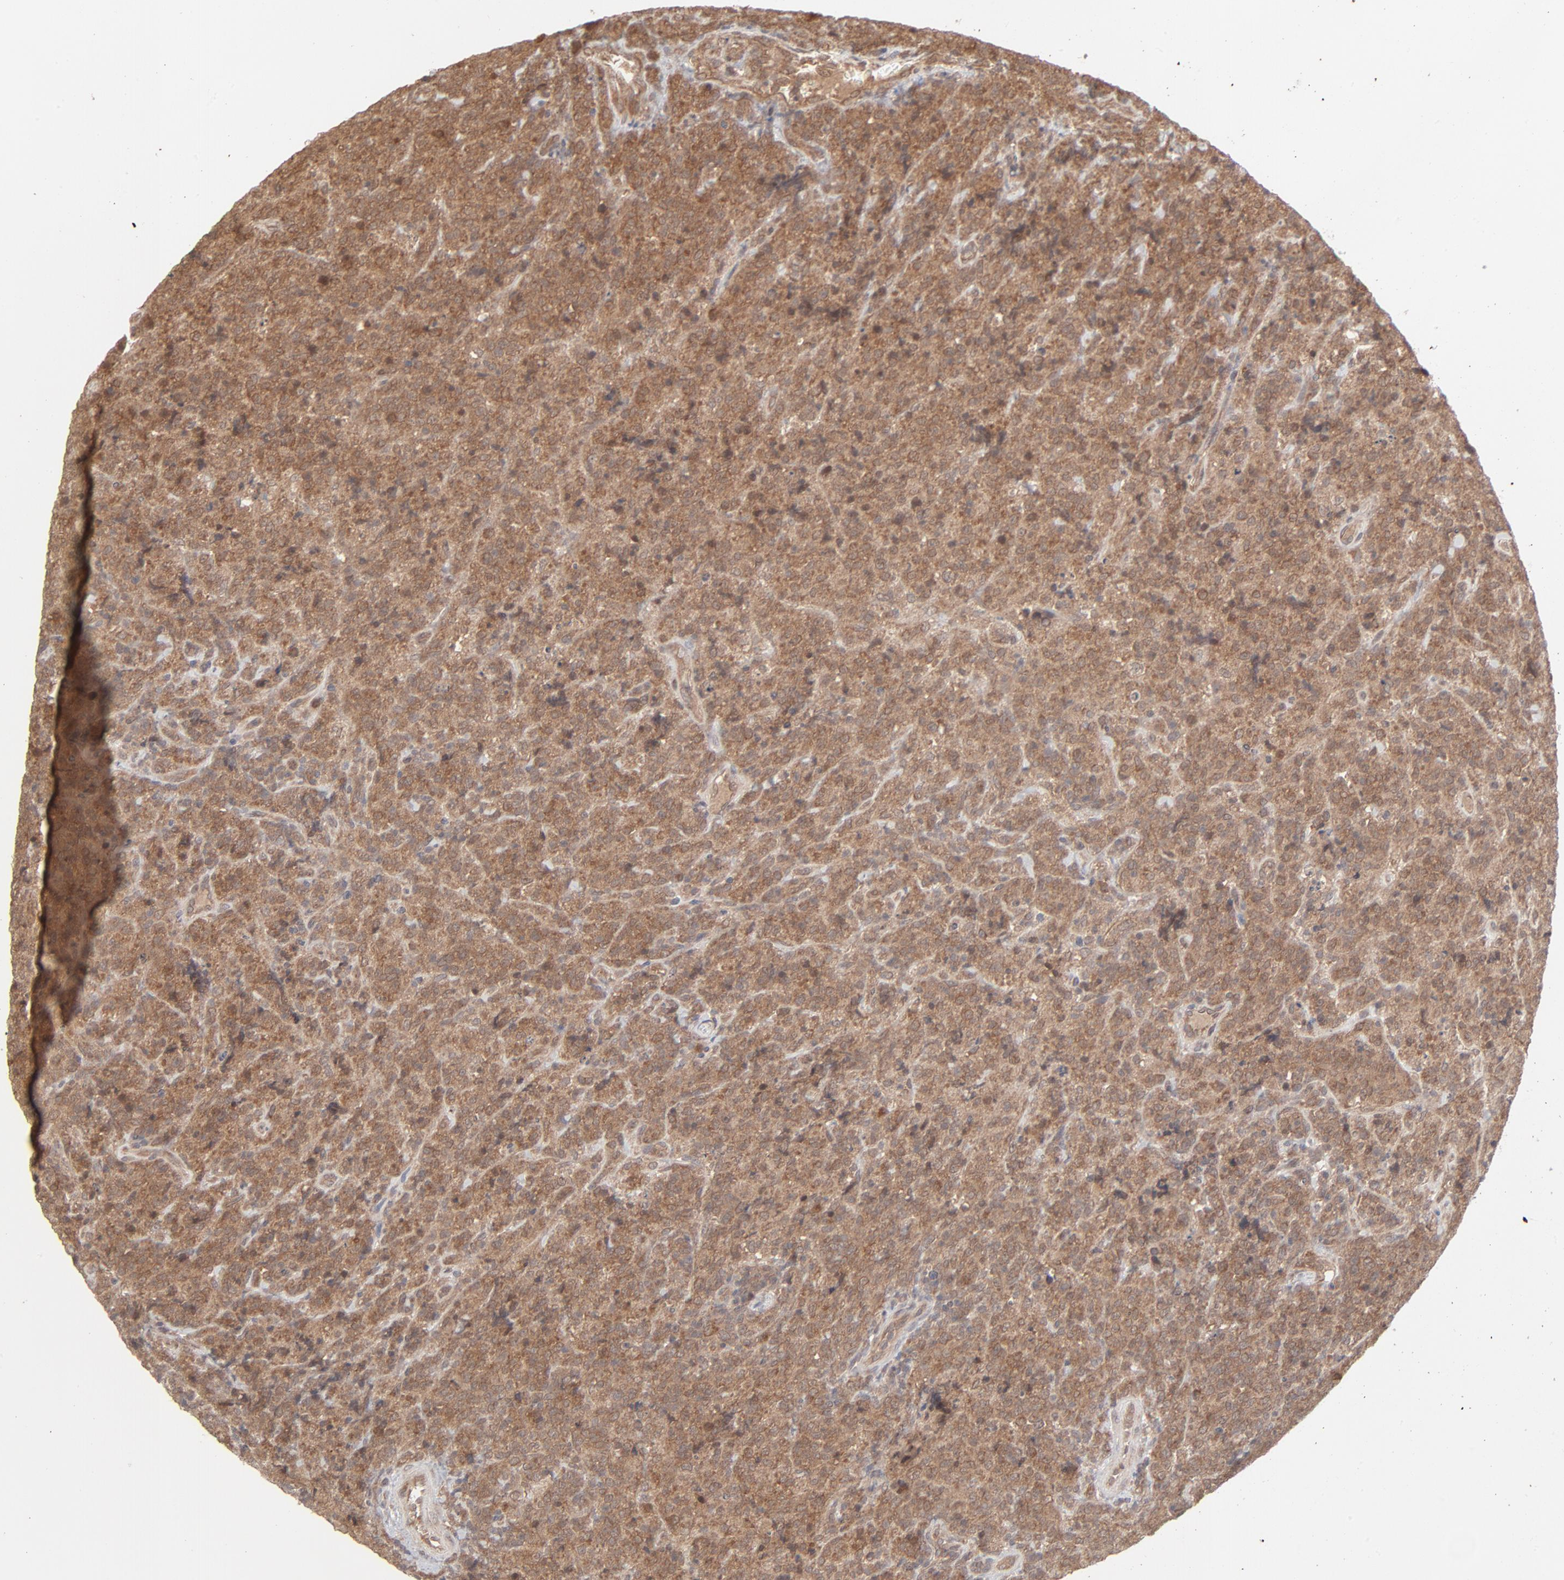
{"staining": {"intensity": "moderate", "quantity": ">75%", "location": "cytoplasmic/membranous"}, "tissue": "lymphoma", "cell_type": "Tumor cells", "image_type": "cancer", "snomed": [{"axis": "morphology", "description": "Malignant lymphoma, non-Hodgkin's type, High grade"}, {"axis": "topography", "description": "Tonsil"}], "caption": "Moderate cytoplasmic/membranous expression for a protein is present in about >75% of tumor cells of lymphoma using immunohistochemistry.", "gene": "SCFD1", "patient": {"sex": "female", "age": 36}}